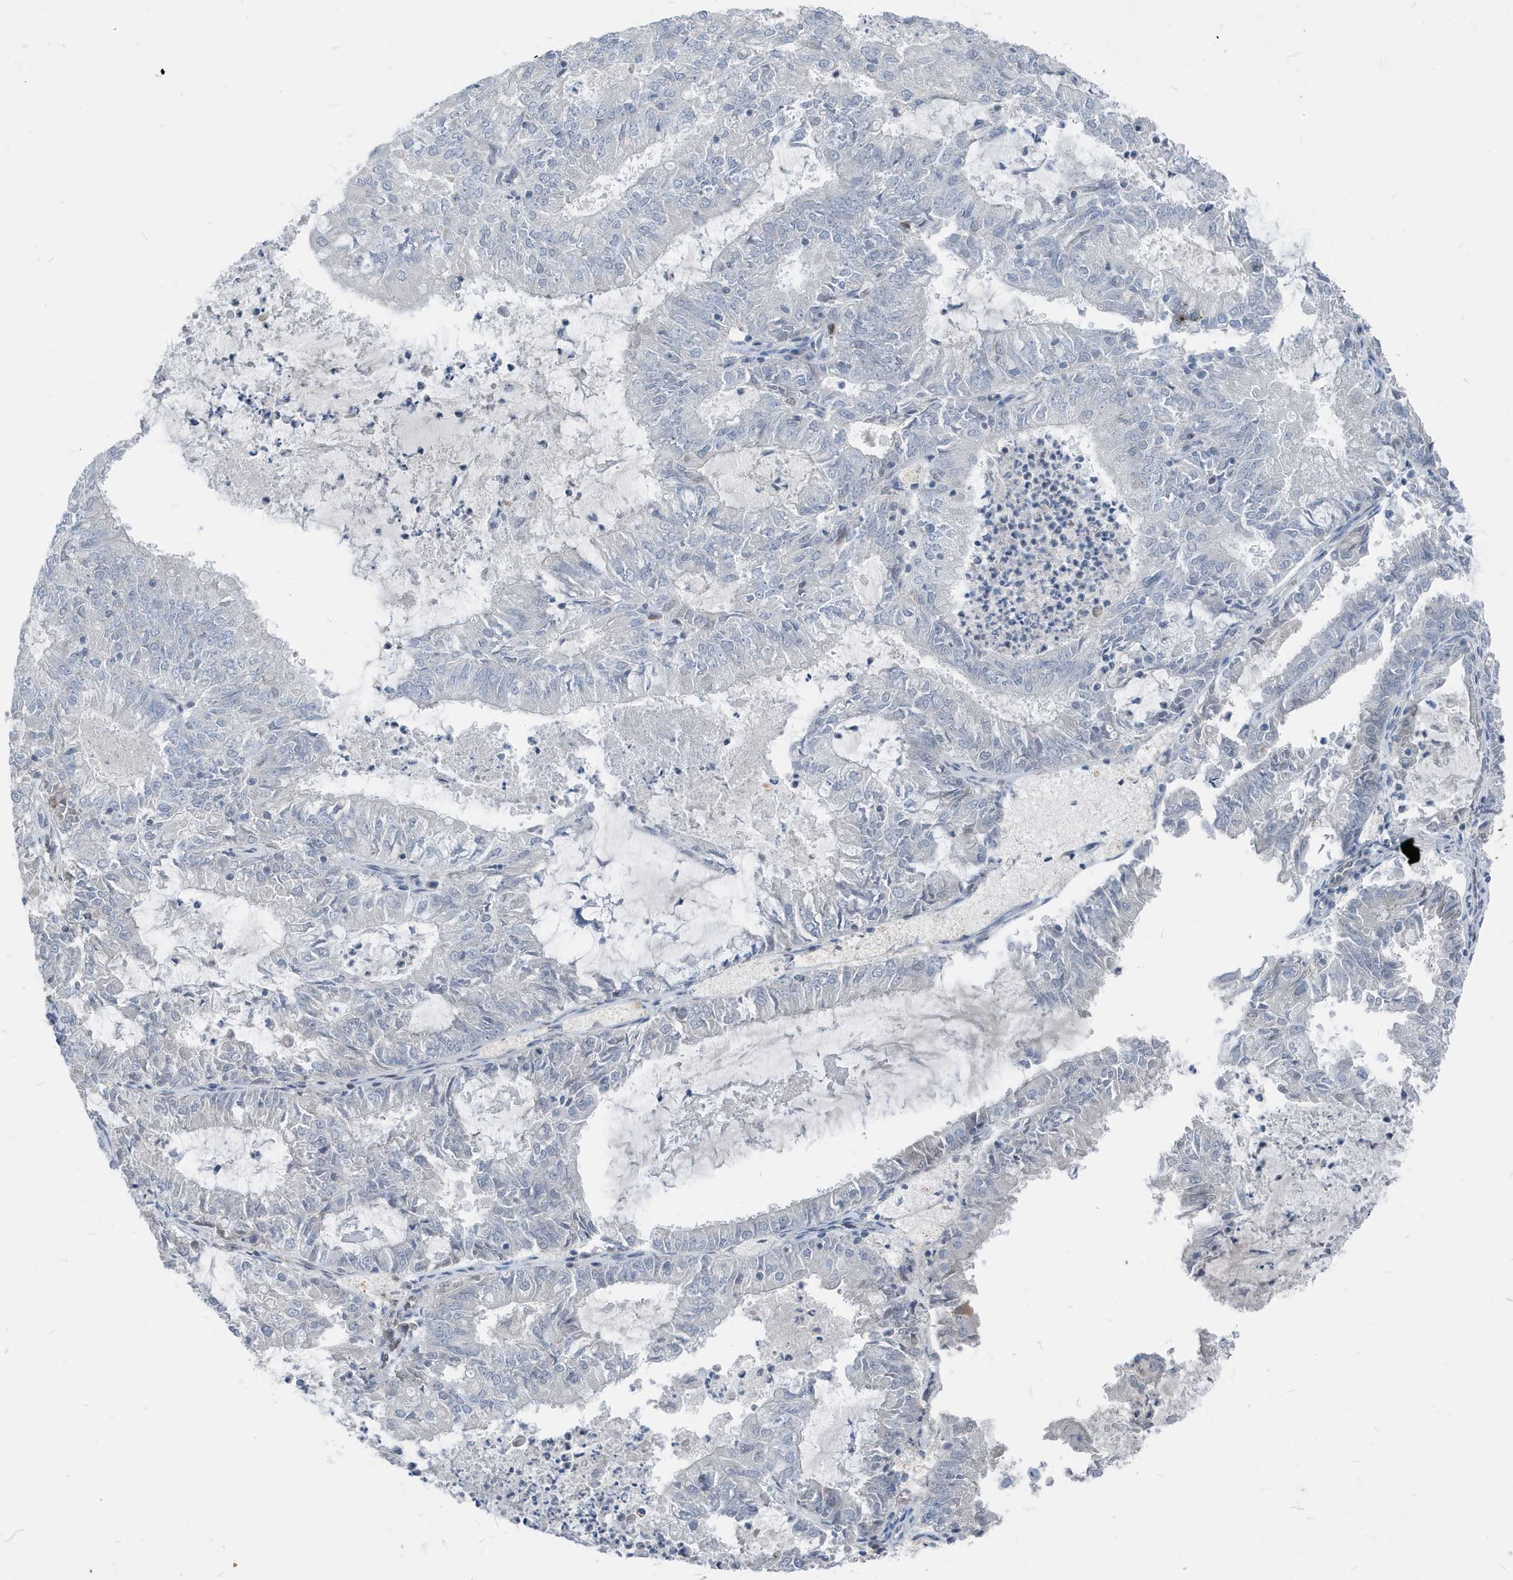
{"staining": {"intensity": "negative", "quantity": "none", "location": "none"}, "tissue": "endometrial cancer", "cell_type": "Tumor cells", "image_type": "cancer", "snomed": [{"axis": "morphology", "description": "Adenocarcinoma, NOS"}, {"axis": "topography", "description": "Endometrium"}], "caption": "Adenocarcinoma (endometrial) was stained to show a protein in brown. There is no significant expression in tumor cells.", "gene": "NCOA7", "patient": {"sex": "female", "age": 57}}